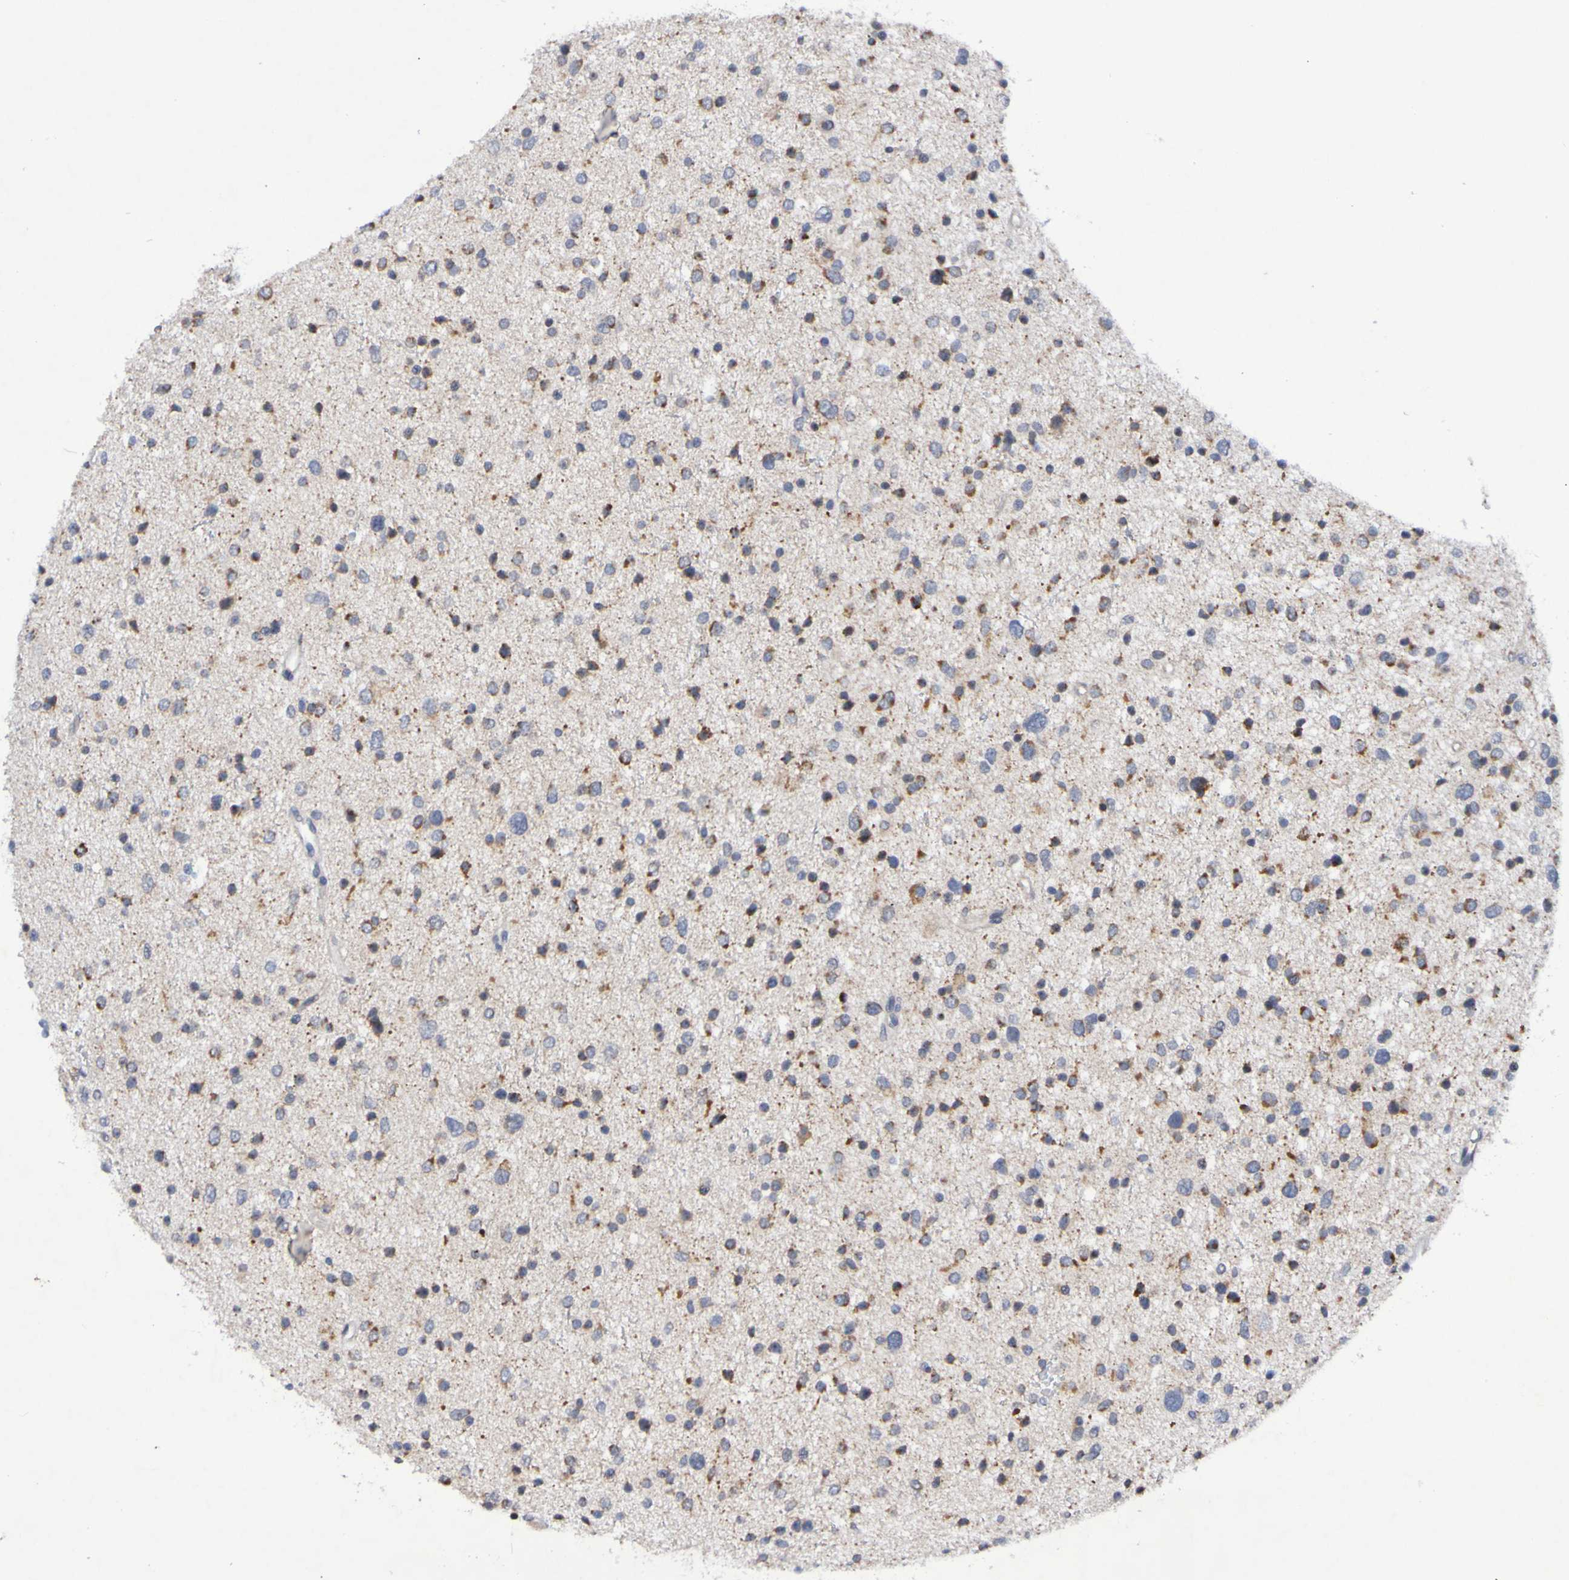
{"staining": {"intensity": "moderate", "quantity": "25%-75%", "location": "cytoplasmic/membranous"}, "tissue": "glioma", "cell_type": "Tumor cells", "image_type": "cancer", "snomed": [{"axis": "morphology", "description": "Glioma, malignant, Low grade"}, {"axis": "topography", "description": "Brain"}], "caption": "The immunohistochemical stain labels moderate cytoplasmic/membranous staining in tumor cells of glioma tissue. Nuclei are stained in blue.", "gene": "PTP4A2", "patient": {"sex": "female", "age": 37}}